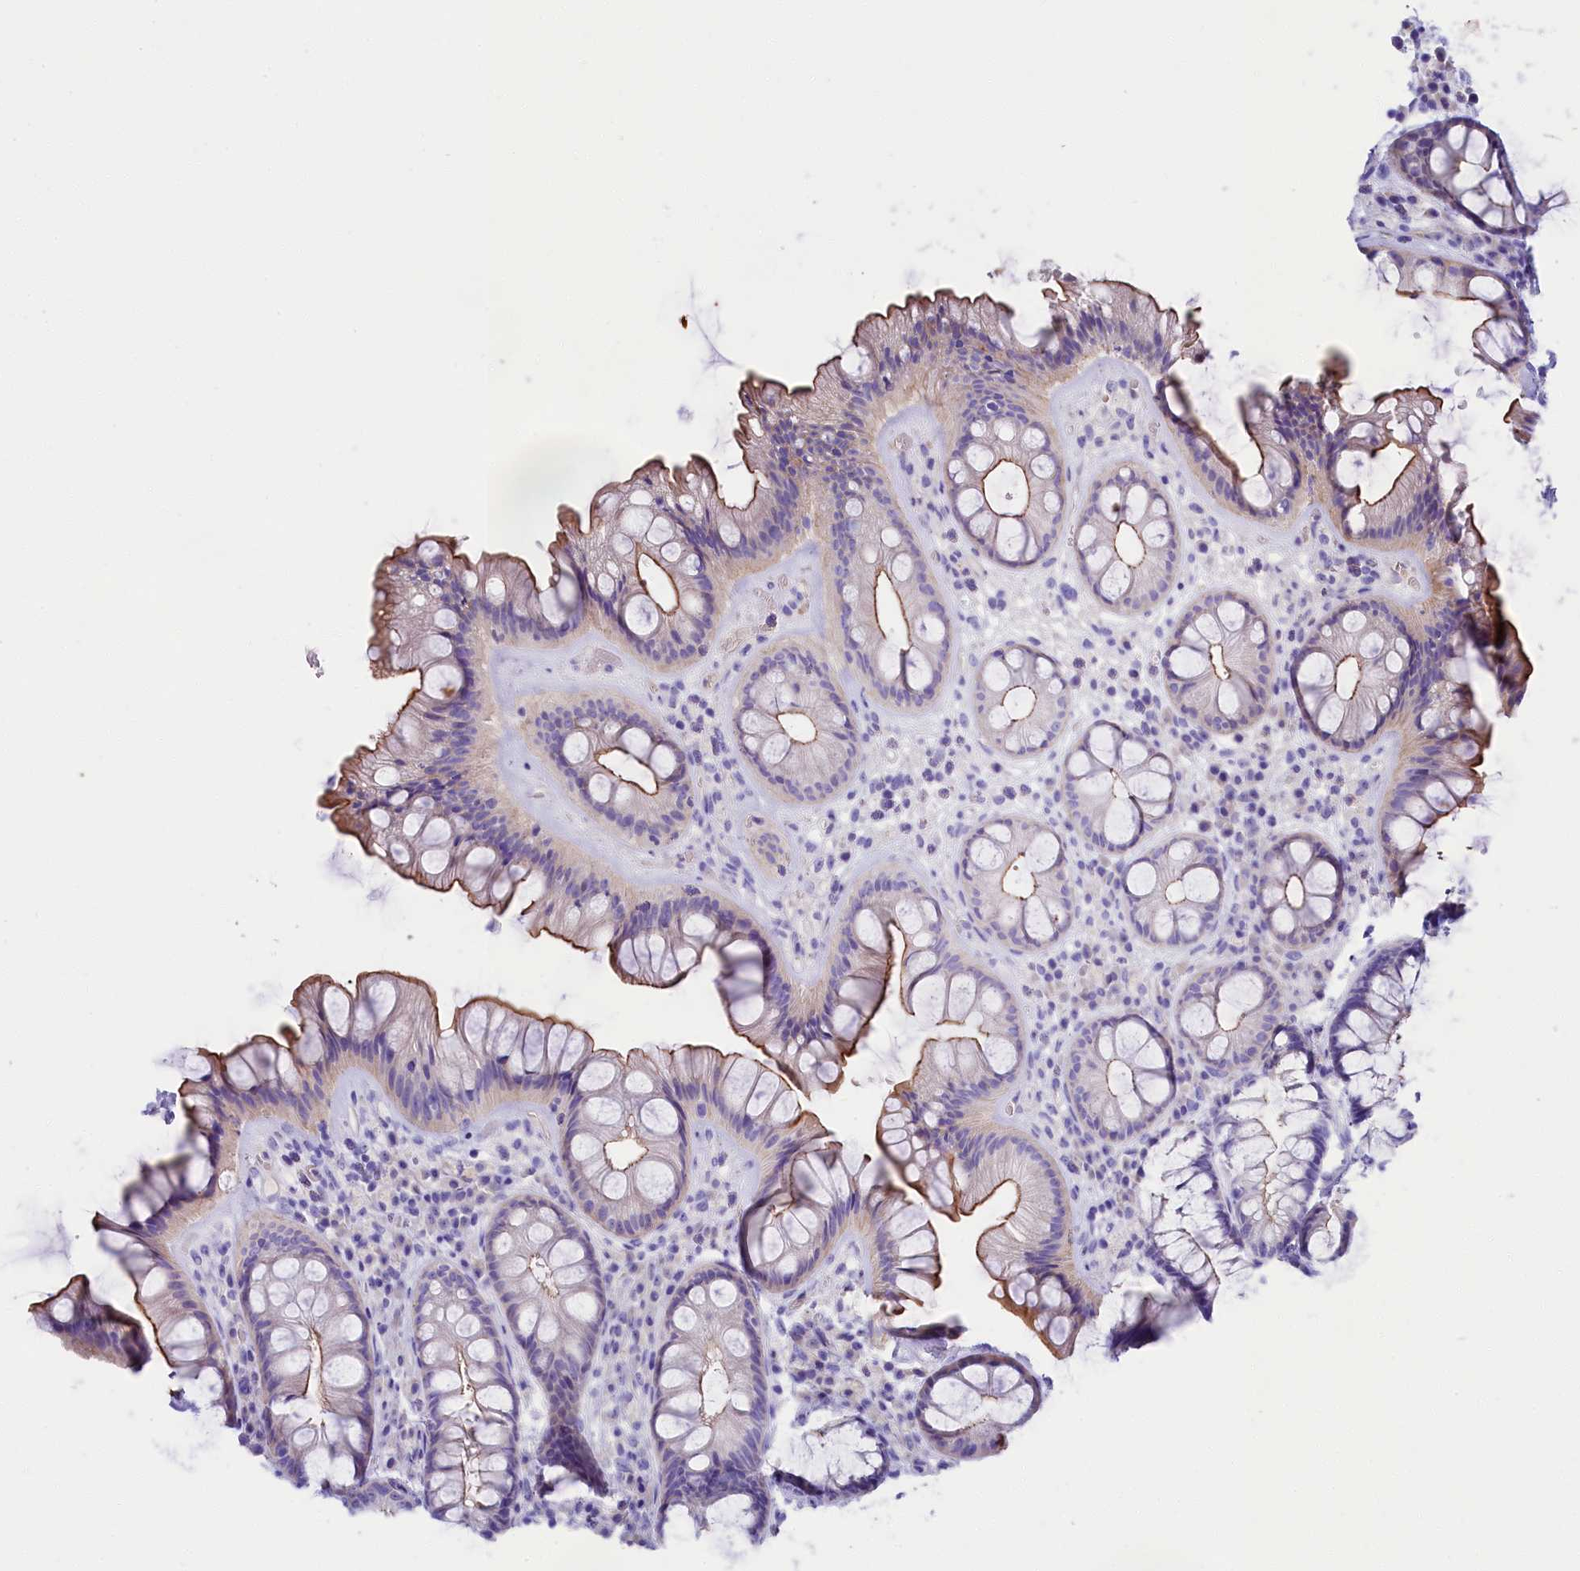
{"staining": {"intensity": "moderate", "quantity": "25%-75%", "location": "cytoplasmic/membranous"}, "tissue": "rectum", "cell_type": "Glandular cells", "image_type": "normal", "snomed": [{"axis": "morphology", "description": "Normal tissue, NOS"}, {"axis": "topography", "description": "Rectum"}], "caption": "Glandular cells exhibit moderate cytoplasmic/membranous positivity in about 25%-75% of cells in normal rectum.", "gene": "SULT2A1", "patient": {"sex": "male", "age": 74}}